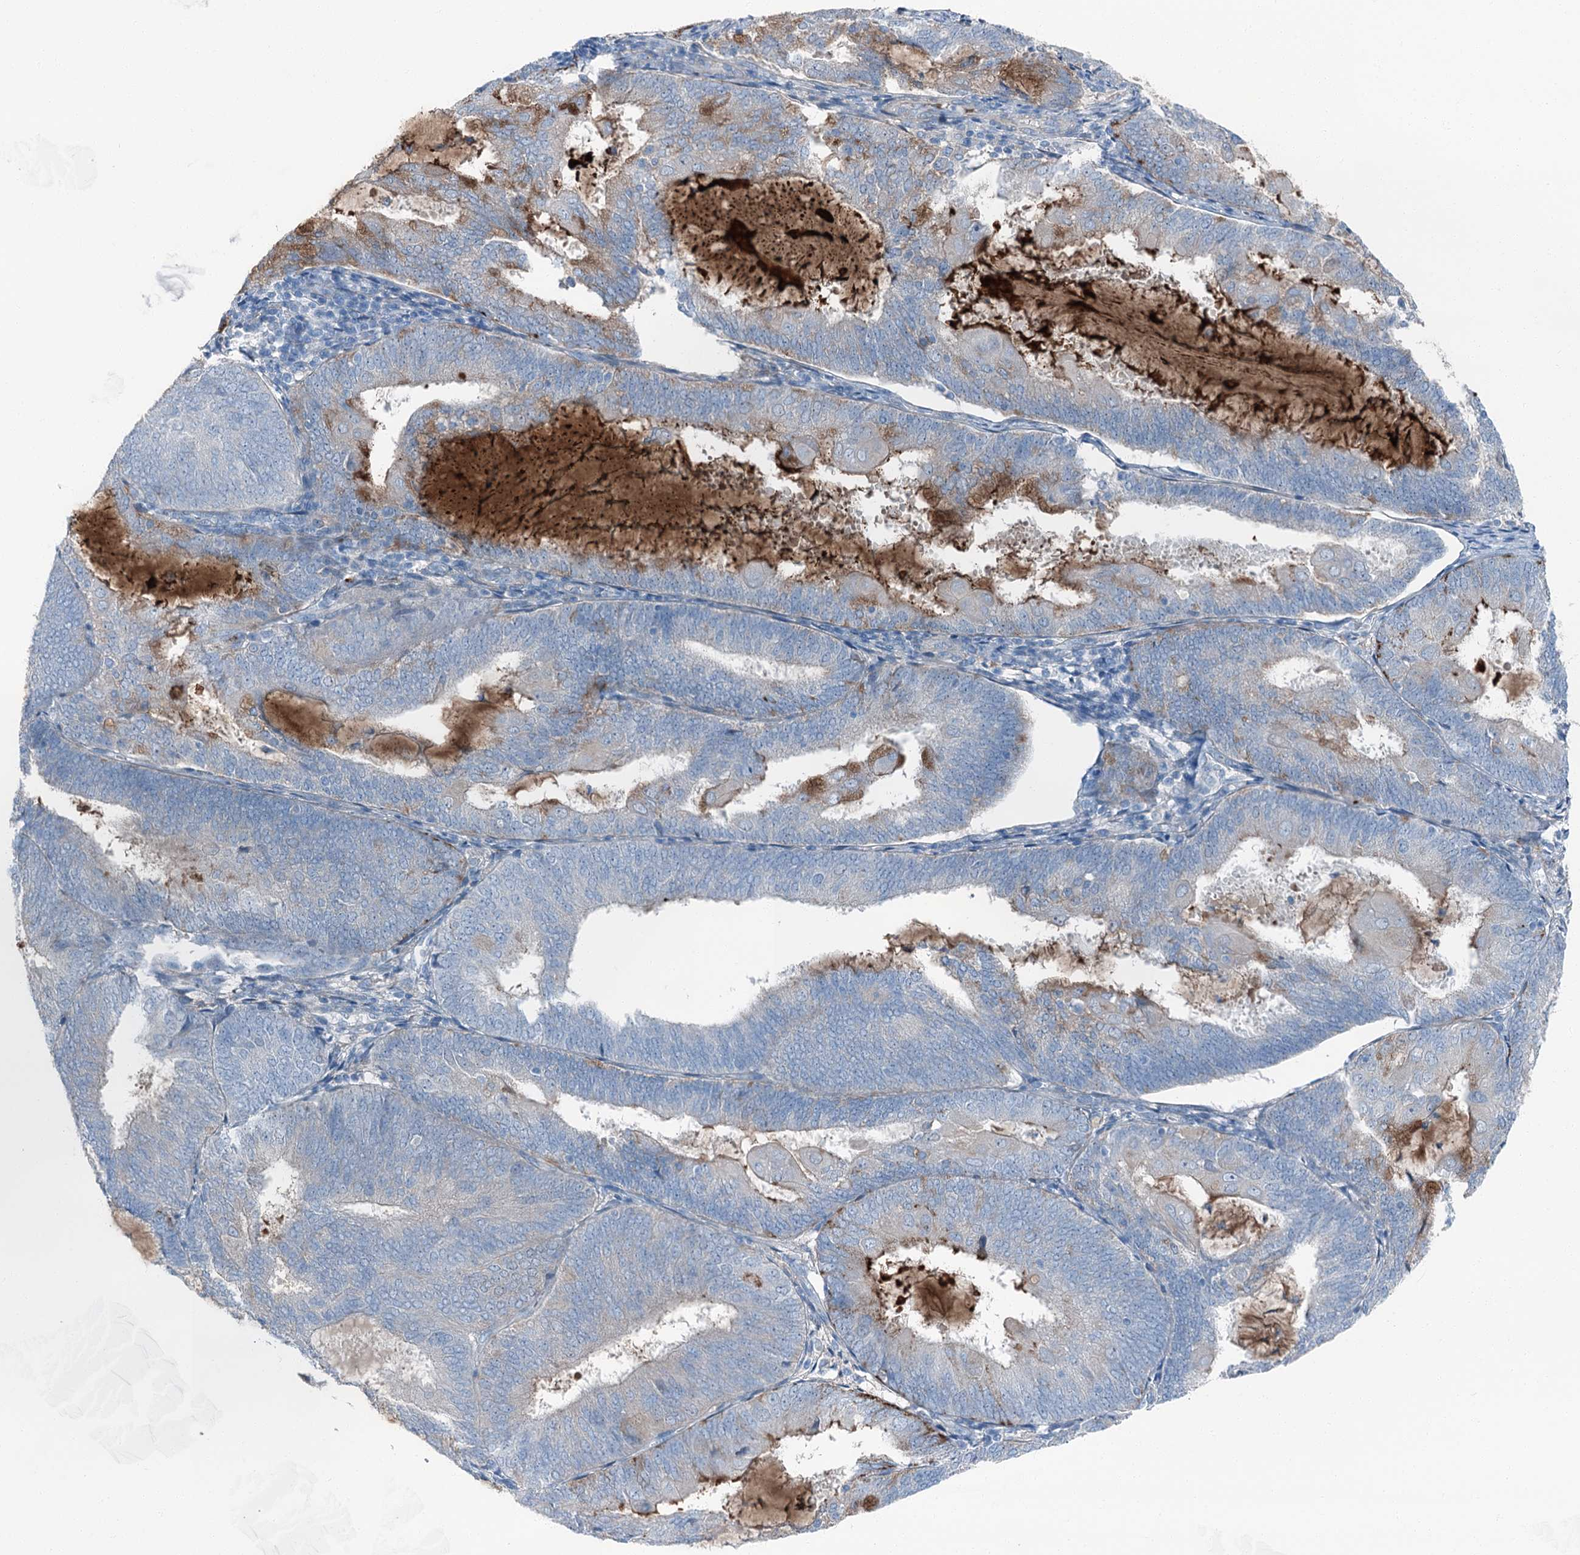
{"staining": {"intensity": "negative", "quantity": "none", "location": "none"}, "tissue": "endometrial cancer", "cell_type": "Tumor cells", "image_type": "cancer", "snomed": [{"axis": "morphology", "description": "Adenocarcinoma, NOS"}, {"axis": "topography", "description": "Endometrium"}], "caption": "An image of human adenocarcinoma (endometrial) is negative for staining in tumor cells.", "gene": "AXL", "patient": {"sex": "female", "age": 81}}